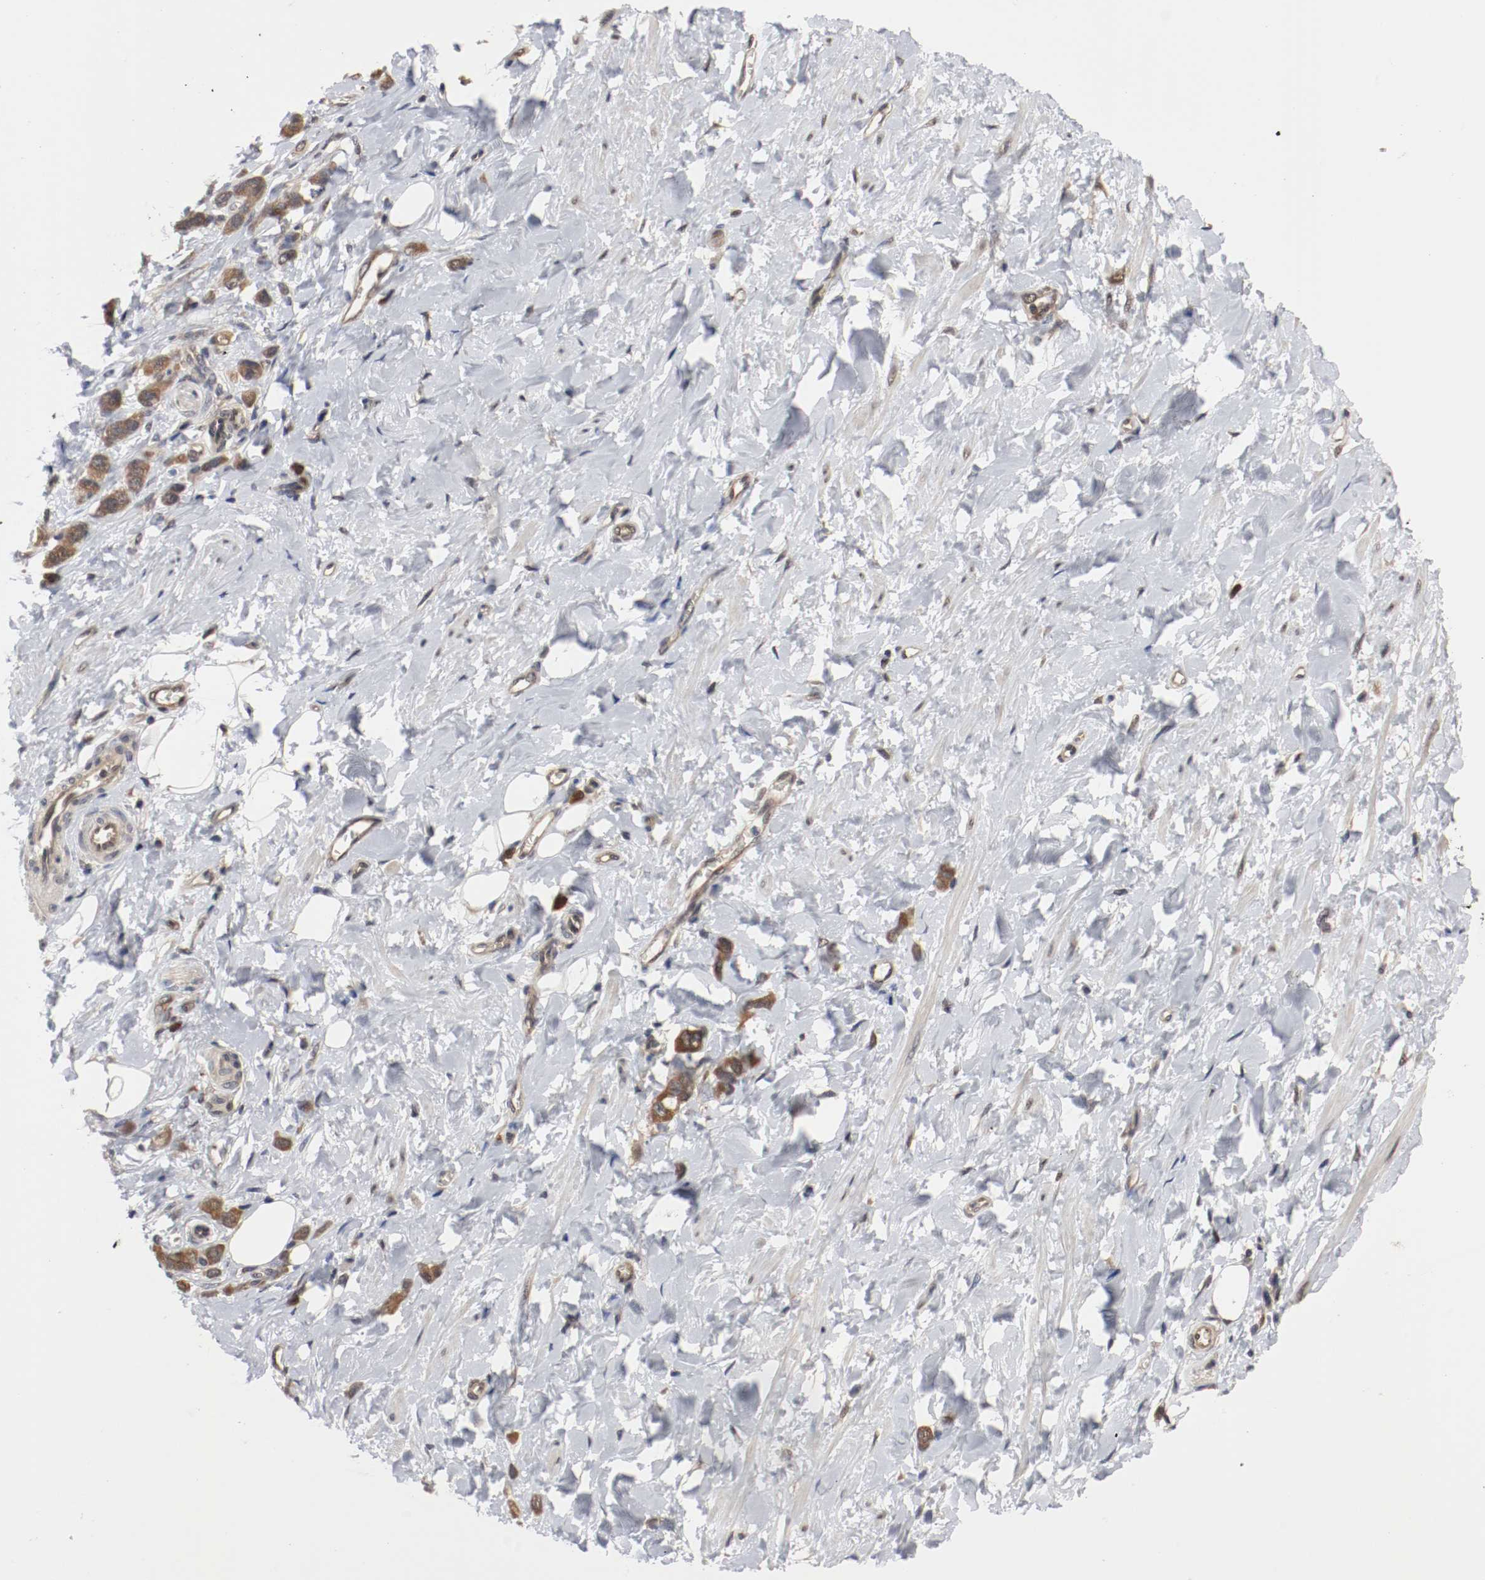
{"staining": {"intensity": "moderate", "quantity": ">75%", "location": "cytoplasmic/membranous"}, "tissue": "stomach cancer", "cell_type": "Tumor cells", "image_type": "cancer", "snomed": [{"axis": "morphology", "description": "Adenocarcinoma, NOS"}, {"axis": "topography", "description": "Stomach"}], "caption": "This is an image of immunohistochemistry (IHC) staining of stomach adenocarcinoma, which shows moderate positivity in the cytoplasmic/membranous of tumor cells.", "gene": "AFG3L2", "patient": {"sex": "male", "age": 82}}